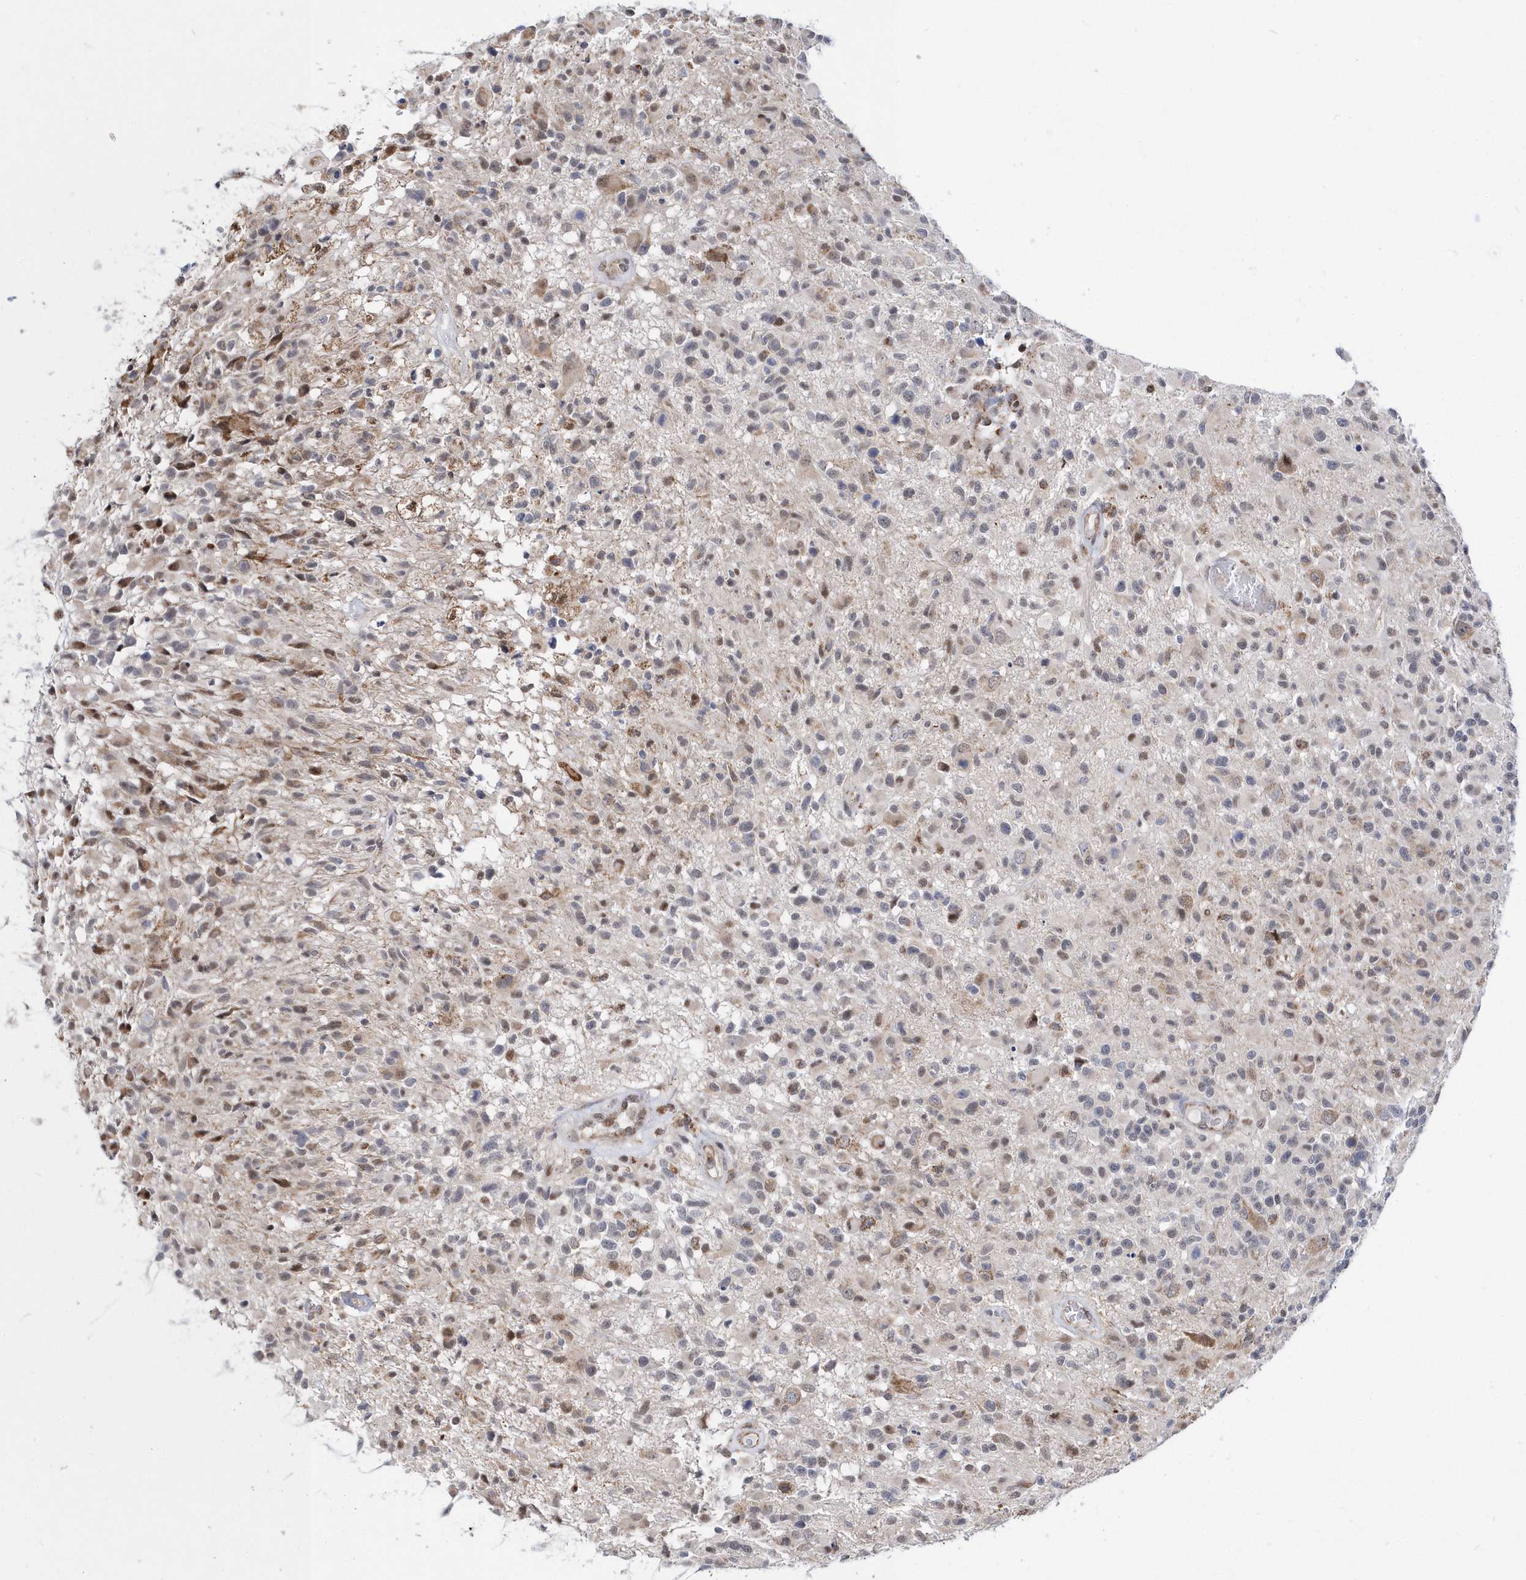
{"staining": {"intensity": "negative", "quantity": "none", "location": "none"}, "tissue": "glioma", "cell_type": "Tumor cells", "image_type": "cancer", "snomed": [{"axis": "morphology", "description": "Glioma, malignant, High grade"}, {"axis": "morphology", "description": "Glioblastoma, NOS"}, {"axis": "topography", "description": "Brain"}], "caption": "DAB immunohistochemical staining of human glioma reveals no significant positivity in tumor cells.", "gene": "SPATA5", "patient": {"sex": "male", "age": 60}}